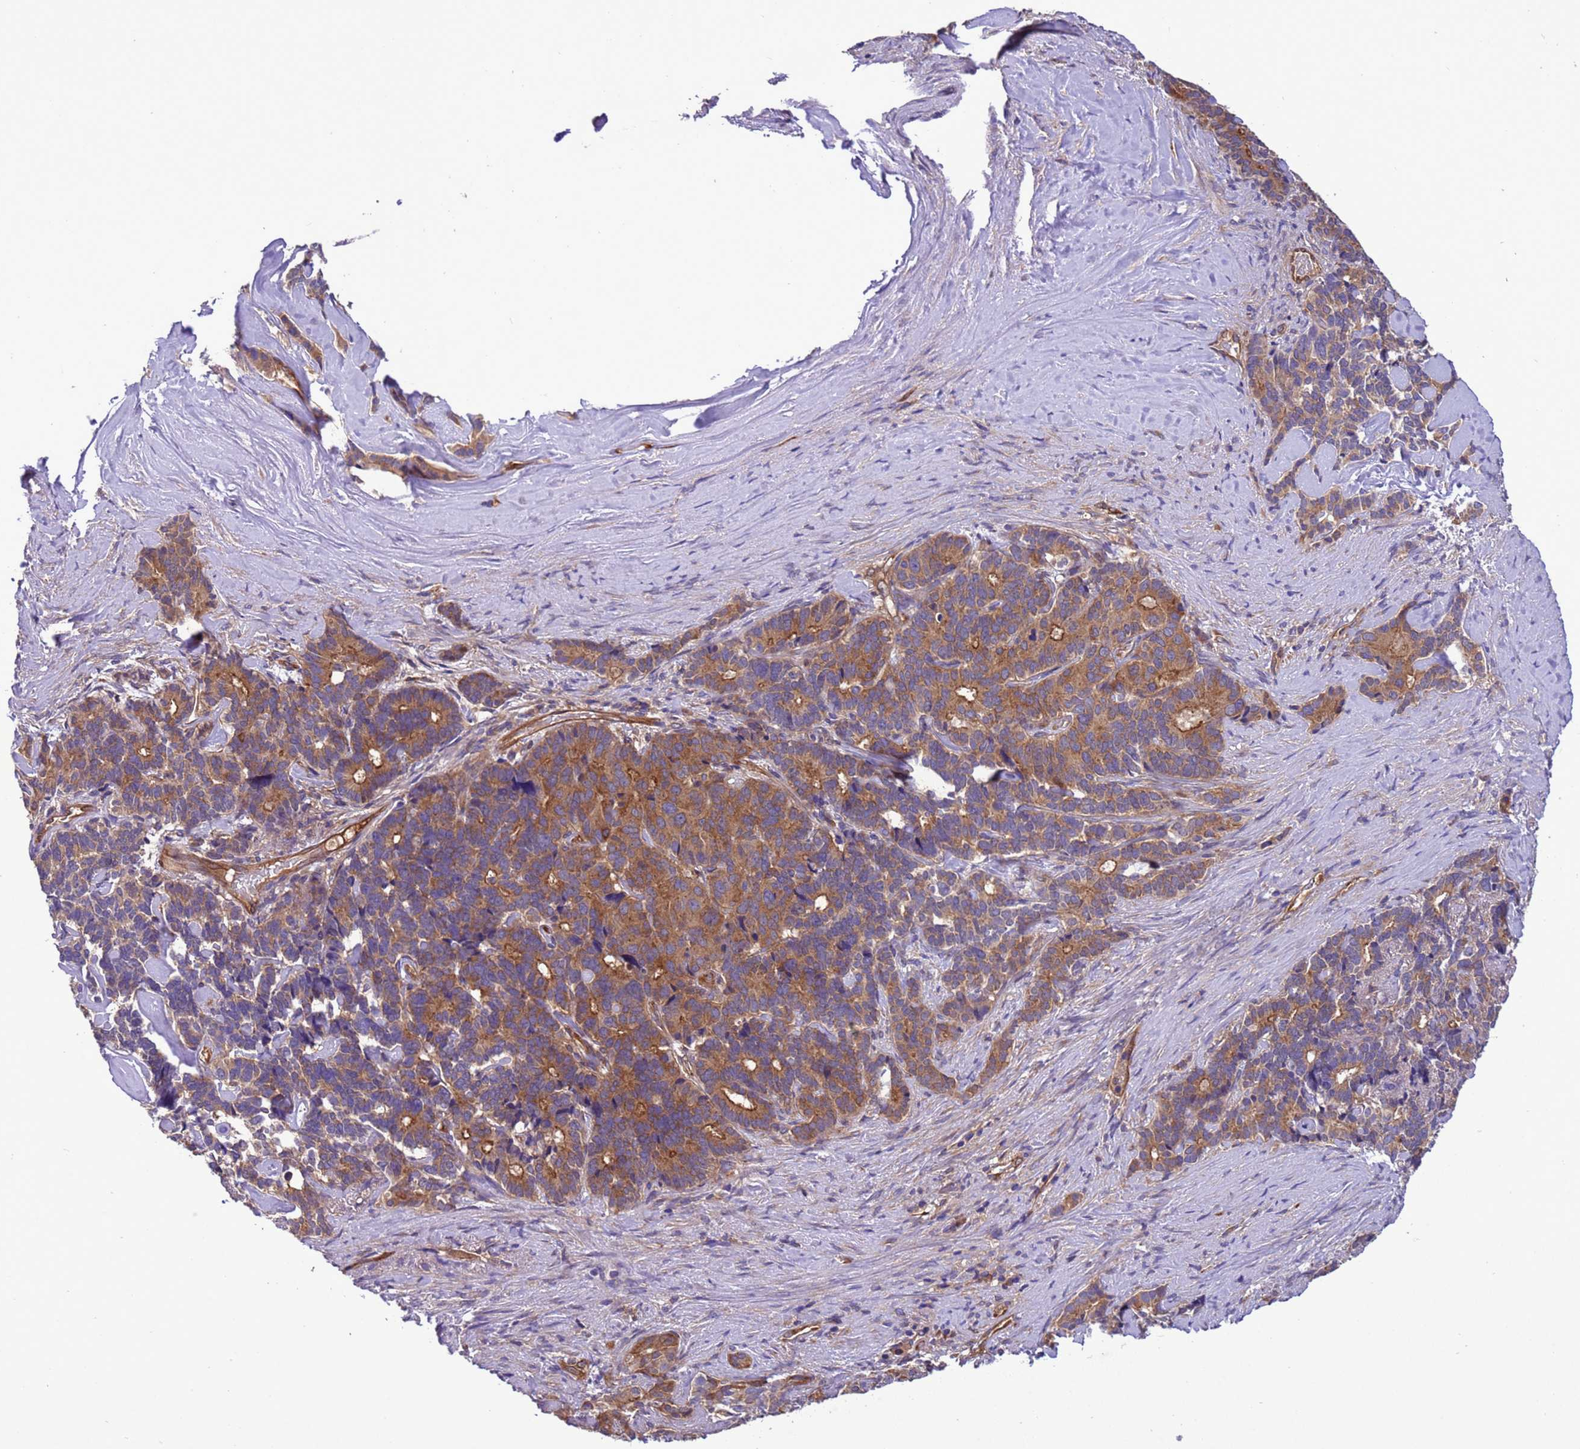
{"staining": {"intensity": "moderate", "quantity": ">75%", "location": "cytoplasmic/membranous"}, "tissue": "pancreatic cancer", "cell_type": "Tumor cells", "image_type": "cancer", "snomed": [{"axis": "morphology", "description": "Adenocarcinoma, NOS"}, {"axis": "topography", "description": "Pancreas"}], "caption": "Pancreatic cancer (adenocarcinoma) was stained to show a protein in brown. There is medium levels of moderate cytoplasmic/membranous staining in approximately >75% of tumor cells.", "gene": "RABEP2", "patient": {"sex": "female", "age": 74}}